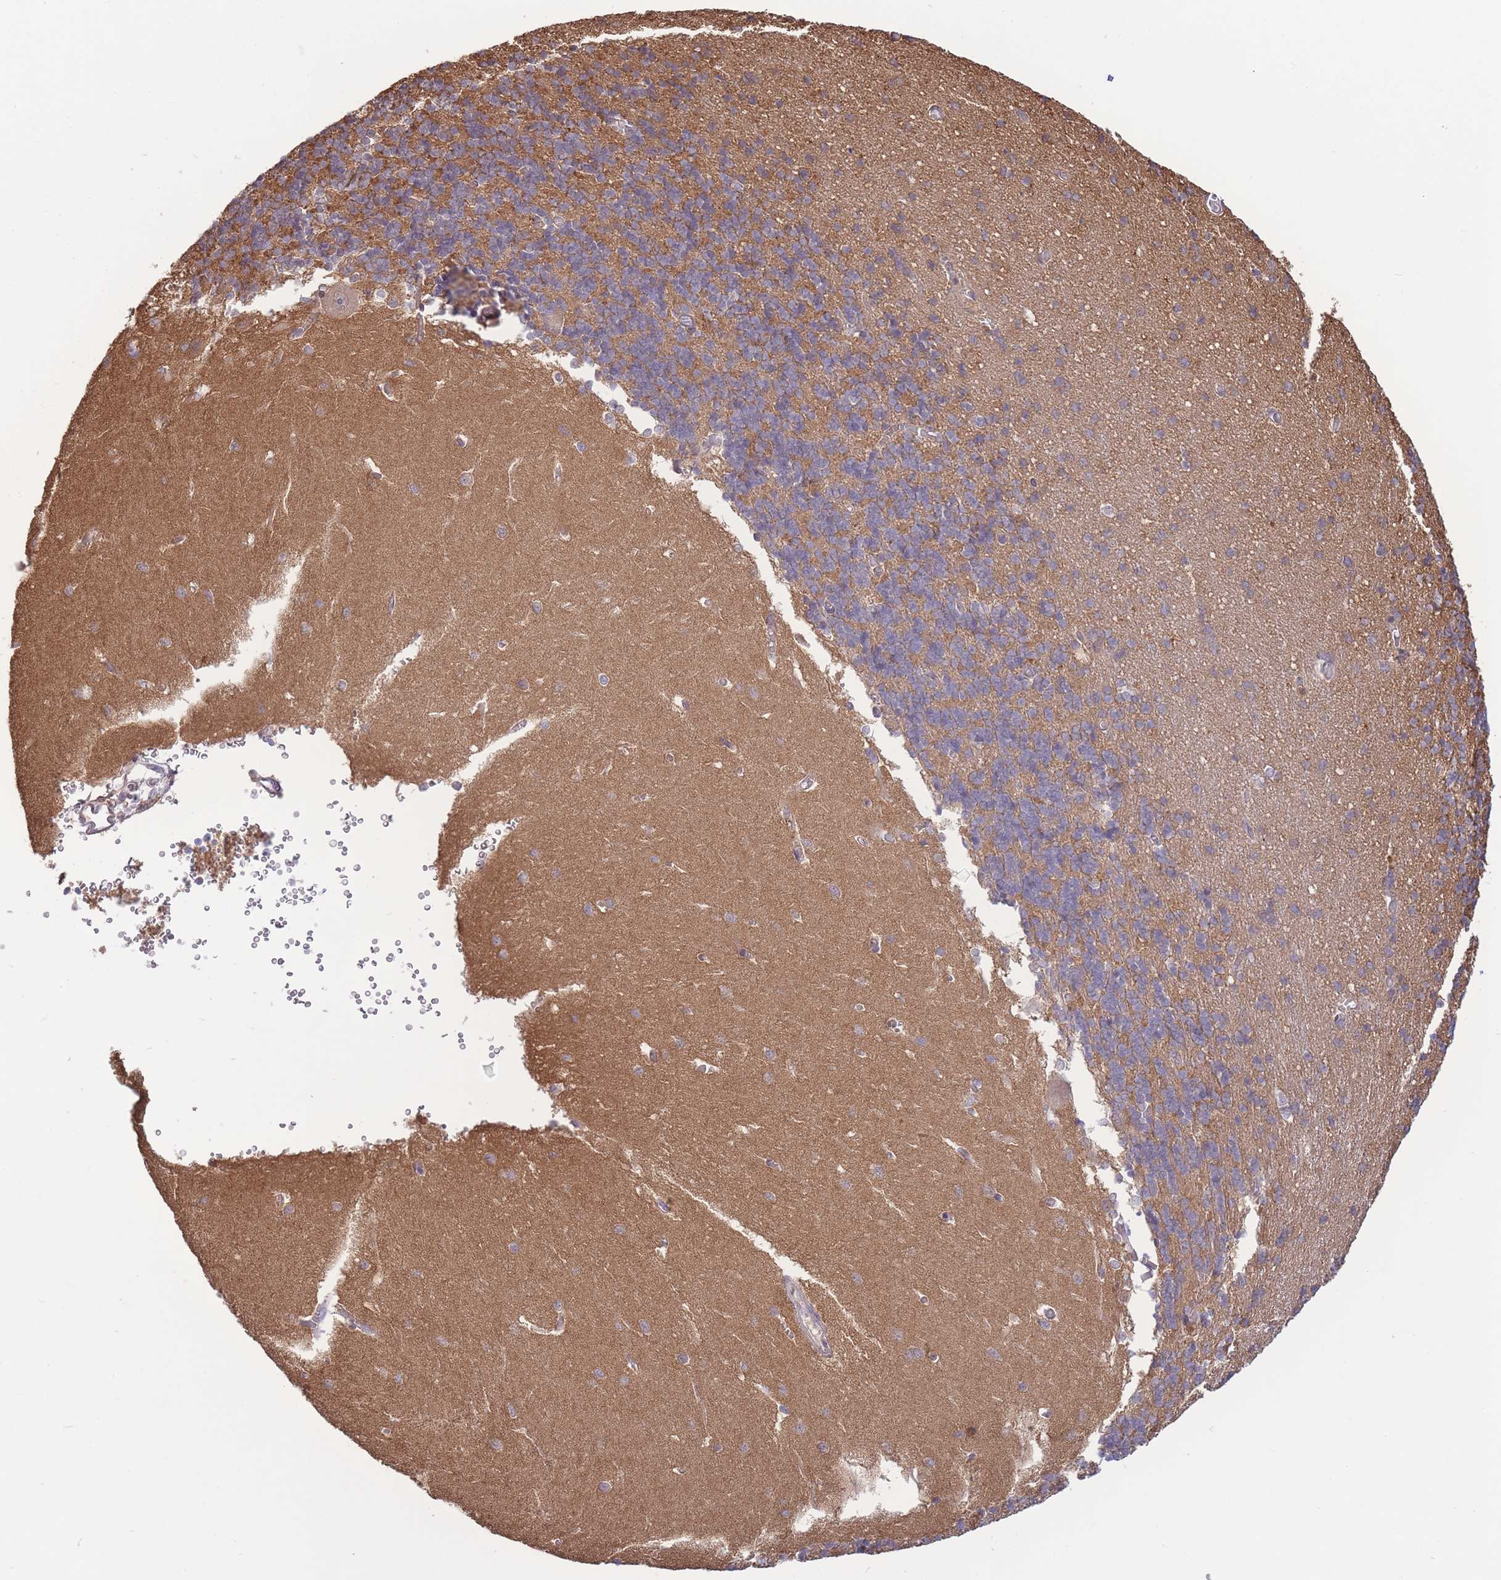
{"staining": {"intensity": "moderate", "quantity": "25%-75%", "location": "cytoplasmic/membranous"}, "tissue": "cerebellum", "cell_type": "Cells in granular layer", "image_type": "normal", "snomed": [{"axis": "morphology", "description": "Normal tissue, NOS"}, {"axis": "topography", "description": "Cerebellum"}], "caption": "Immunohistochemistry (IHC) of unremarkable cerebellum exhibits medium levels of moderate cytoplasmic/membranous staining in about 25%-75% of cells in granular layer. The protein is stained brown, and the nuclei are stained in blue (DAB (3,3'-diaminobenzidine) IHC with brightfield microscopy, high magnification).", "gene": "ZNF304", "patient": {"sex": "male", "age": 37}}